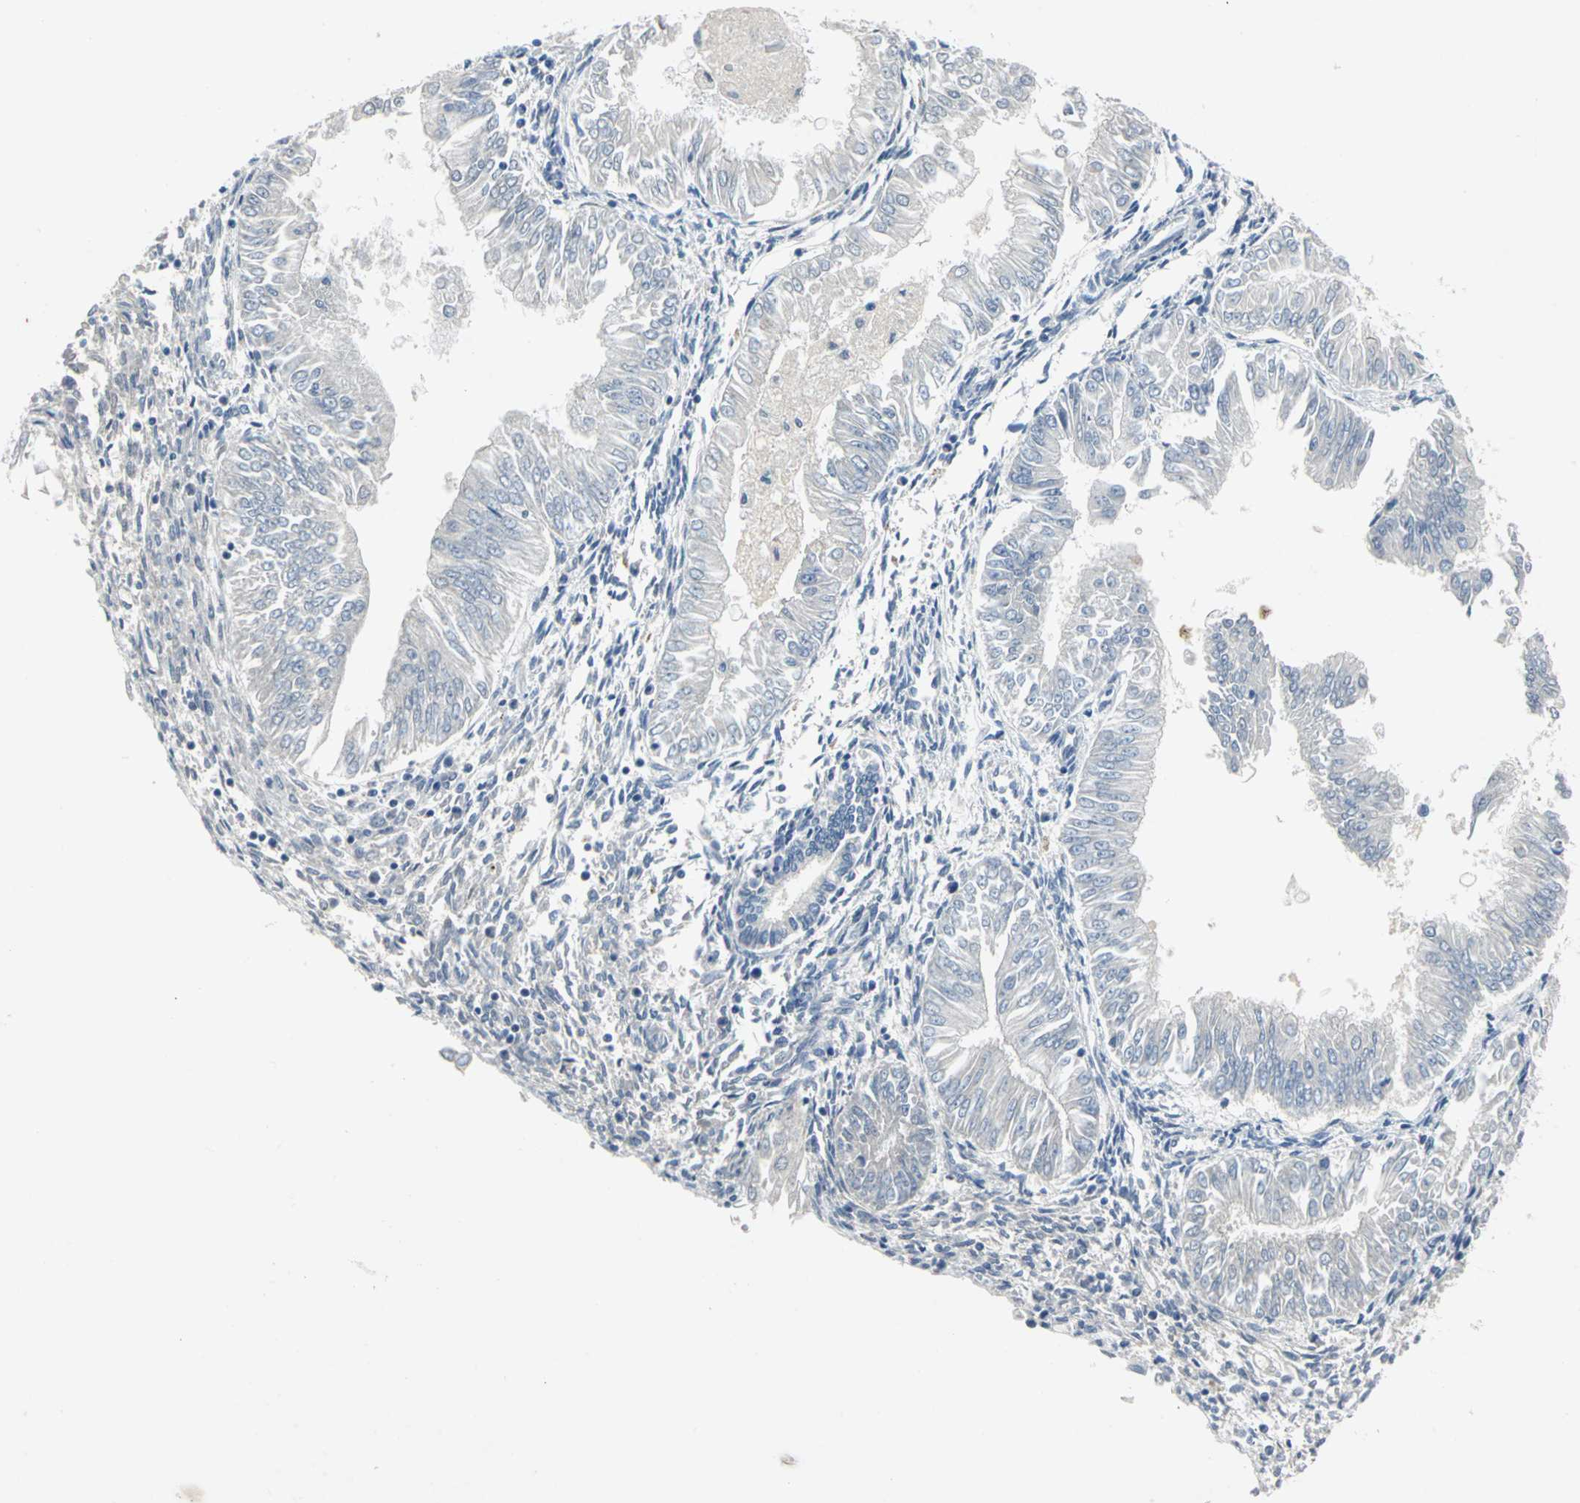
{"staining": {"intensity": "negative", "quantity": "none", "location": "none"}, "tissue": "endometrial cancer", "cell_type": "Tumor cells", "image_type": "cancer", "snomed": [{"axis": "morphology", "description": "Adenocarcinoma, NOS"}, {"axis": "topography", "description": "Endometrium"}], "caption": "Immunohistochemistry (IHC) histopathology image of neoplastic tissue: adenocarcinoma (endometrial) stained with DAB (3,3'-diaminobenzidine) exhibits no significant protein positivity in tumor cells.", "gene": "PTGDS", "patient": {"sex": "female", "age": 53}}